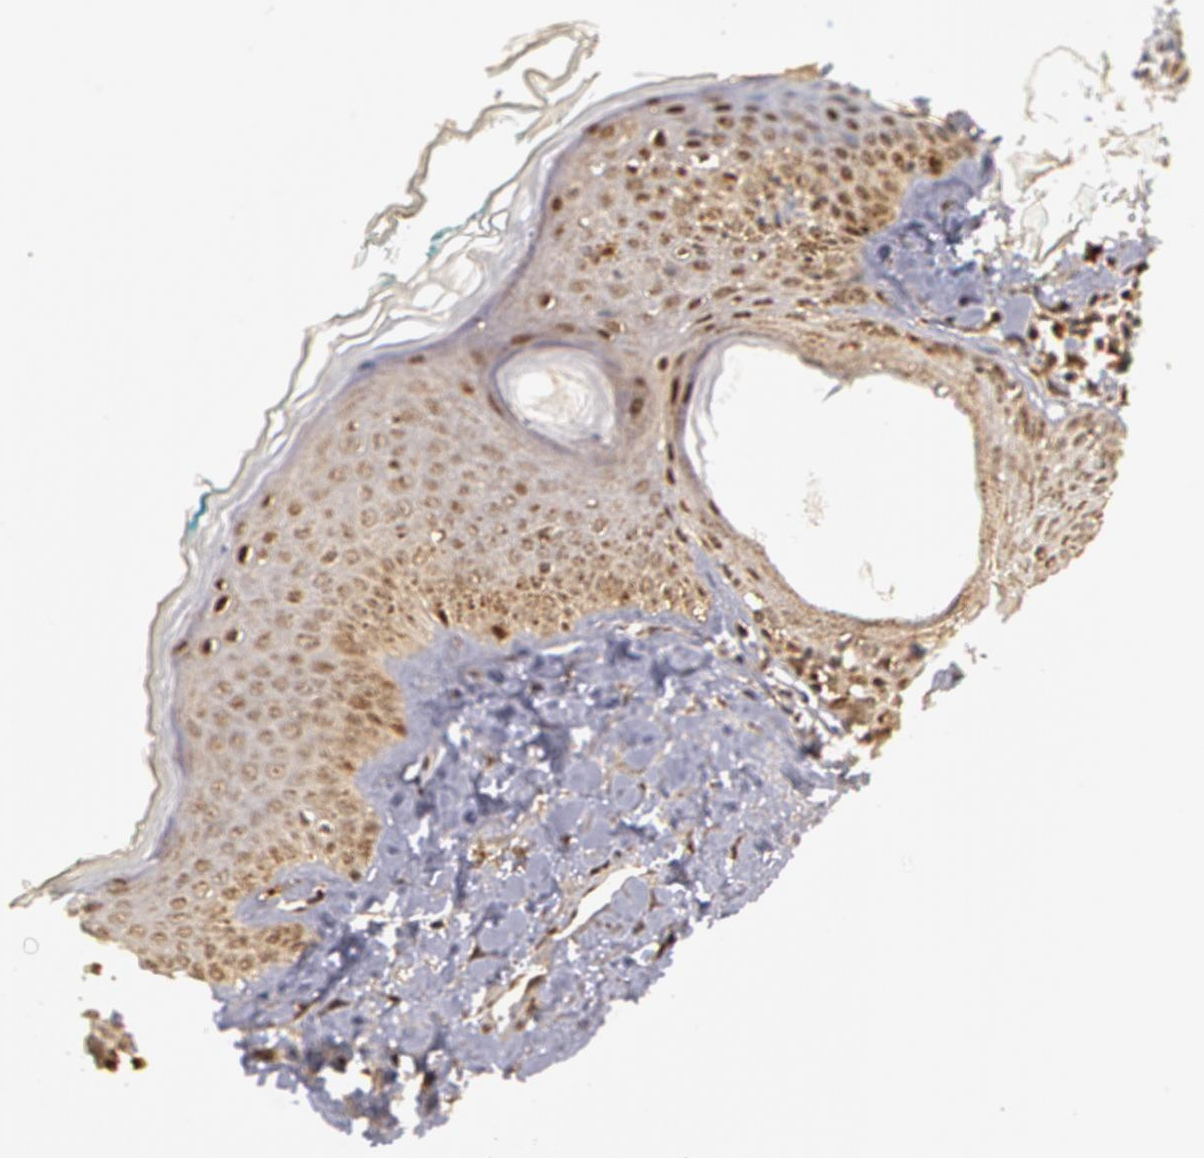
{"staining": {"intensity": "moderate", "quantity": ">75%", "location": "cytoplasmic/membranous,nuclear"}, "tissue": "skin", "cell_type": "Fibroblasts", "image_type": "normal", "snomed": [{"axis": "morphology", "description": "Normal tissue, NOS"}, {"axis": "topography", "description": "Skin"}], "caption": "Immunohistochemistry (IHC) histopathology image of unremarkable skin: skin stained using immunohistochemistry displays medium levels of moderate protein expression localized specifically in the cytoplasmic/membranous,nuclear of fibroblasts, appearing as a cytoplasmic/membranous,nuclear brown color.", "gene": "STX5", "patient": {"sex": "male", "age": 86}}